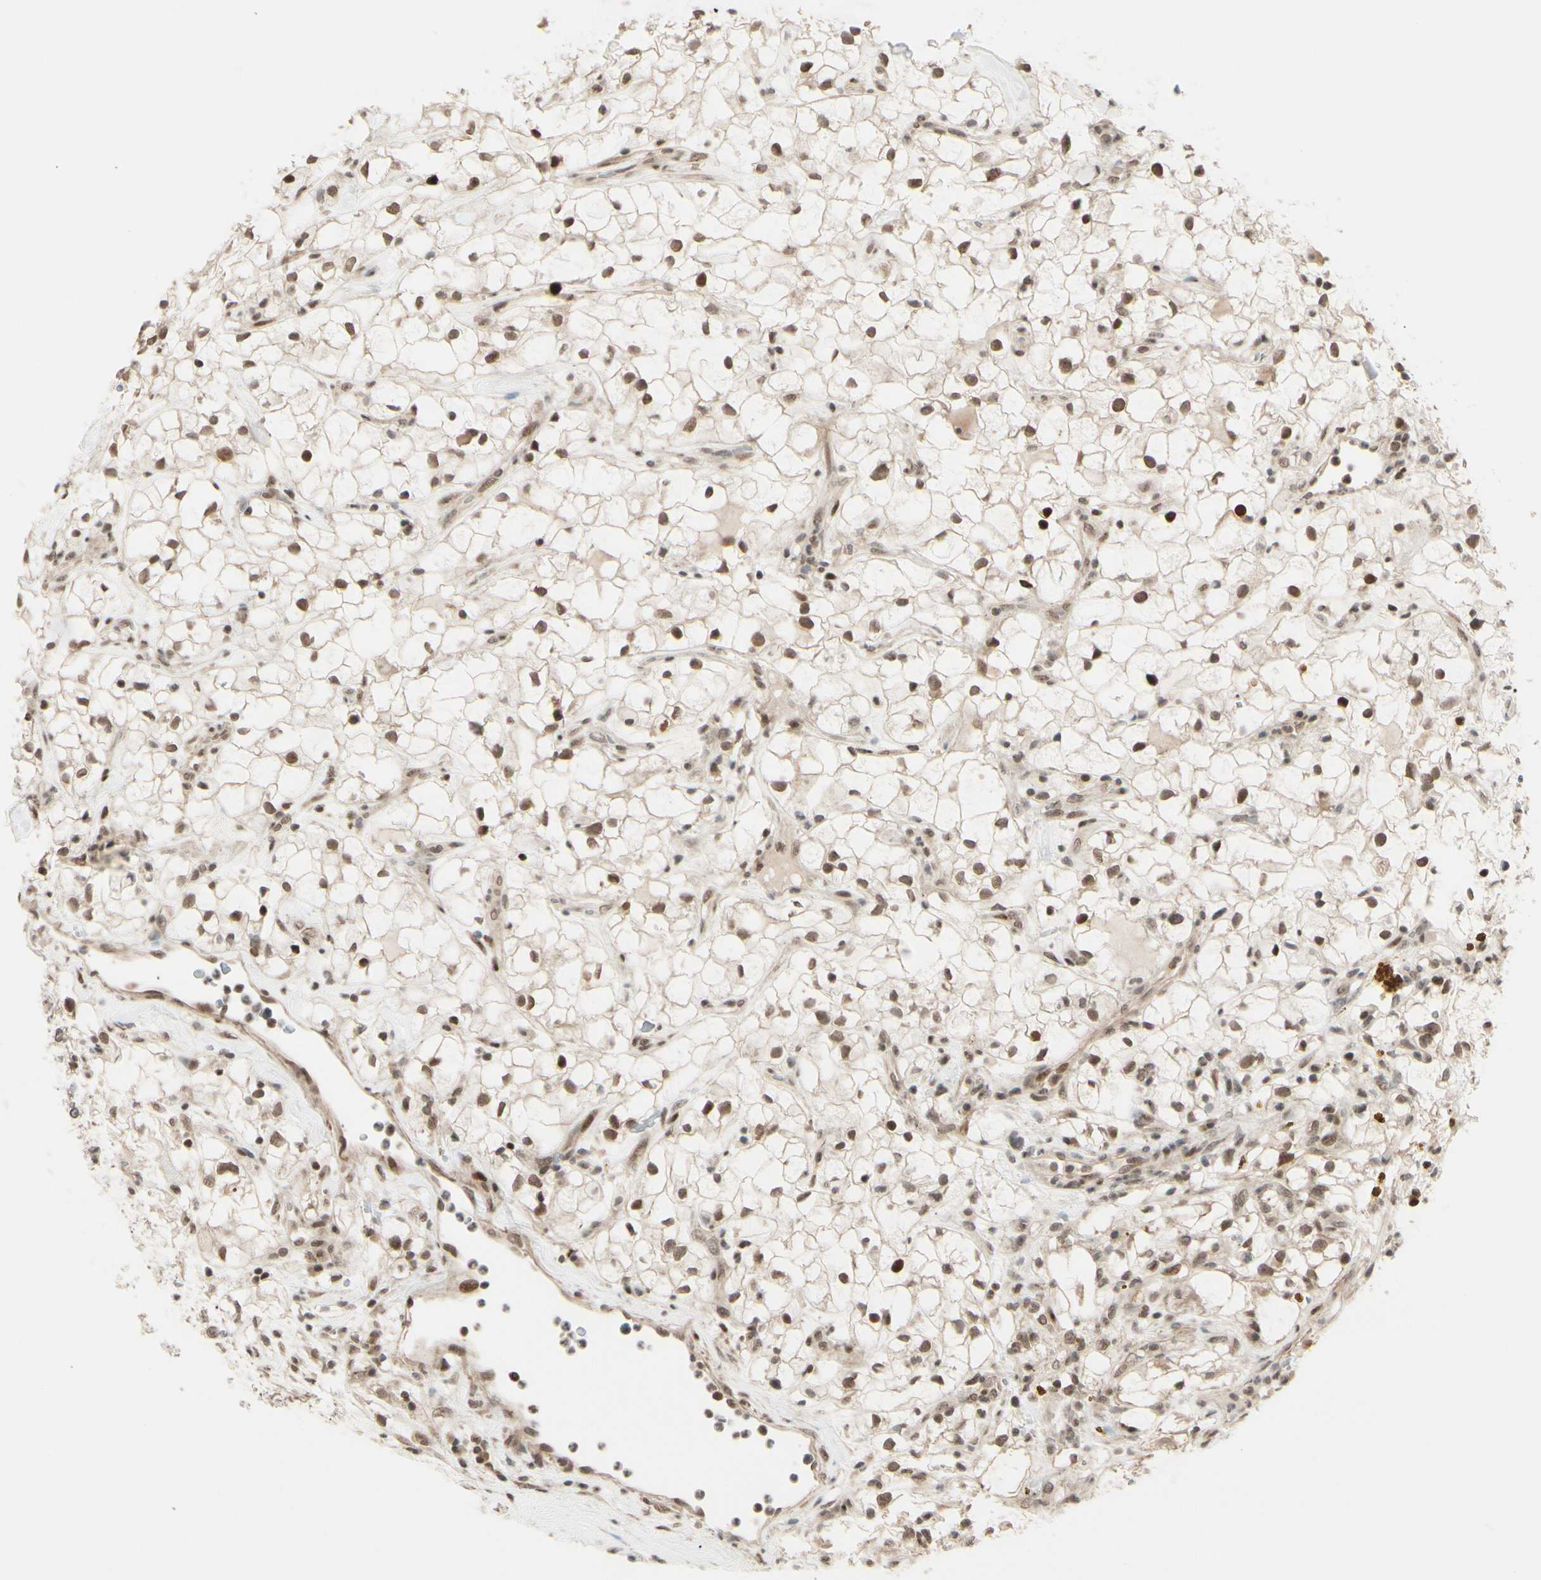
{"staining": {"intensity": "moderate", "quantity": ">75%", "location": "nuclear"}, "tissue": "renal cancer", "cell_type": "Tumor cells", "image_type": "cancer", "snomed": [{"axis": "morphology", "description": "Adenocarcinoma, NOS"}, {"axis": "topography", "description": "Kidney"}], "caption": "Immunohistochemical staining of renal cancer (adenocarcinoma) displays medium levels of moderate nuclear positivity in about >75% of tumor cells. The staining is performed using DAB (3,3'-diaminobenzidine) brown chromogen to label protein expression. The nuclei are counter-stained blue using hematoxylin.", "gene": "BRMS1", "patient": {"sex": "female", "age": 60}}